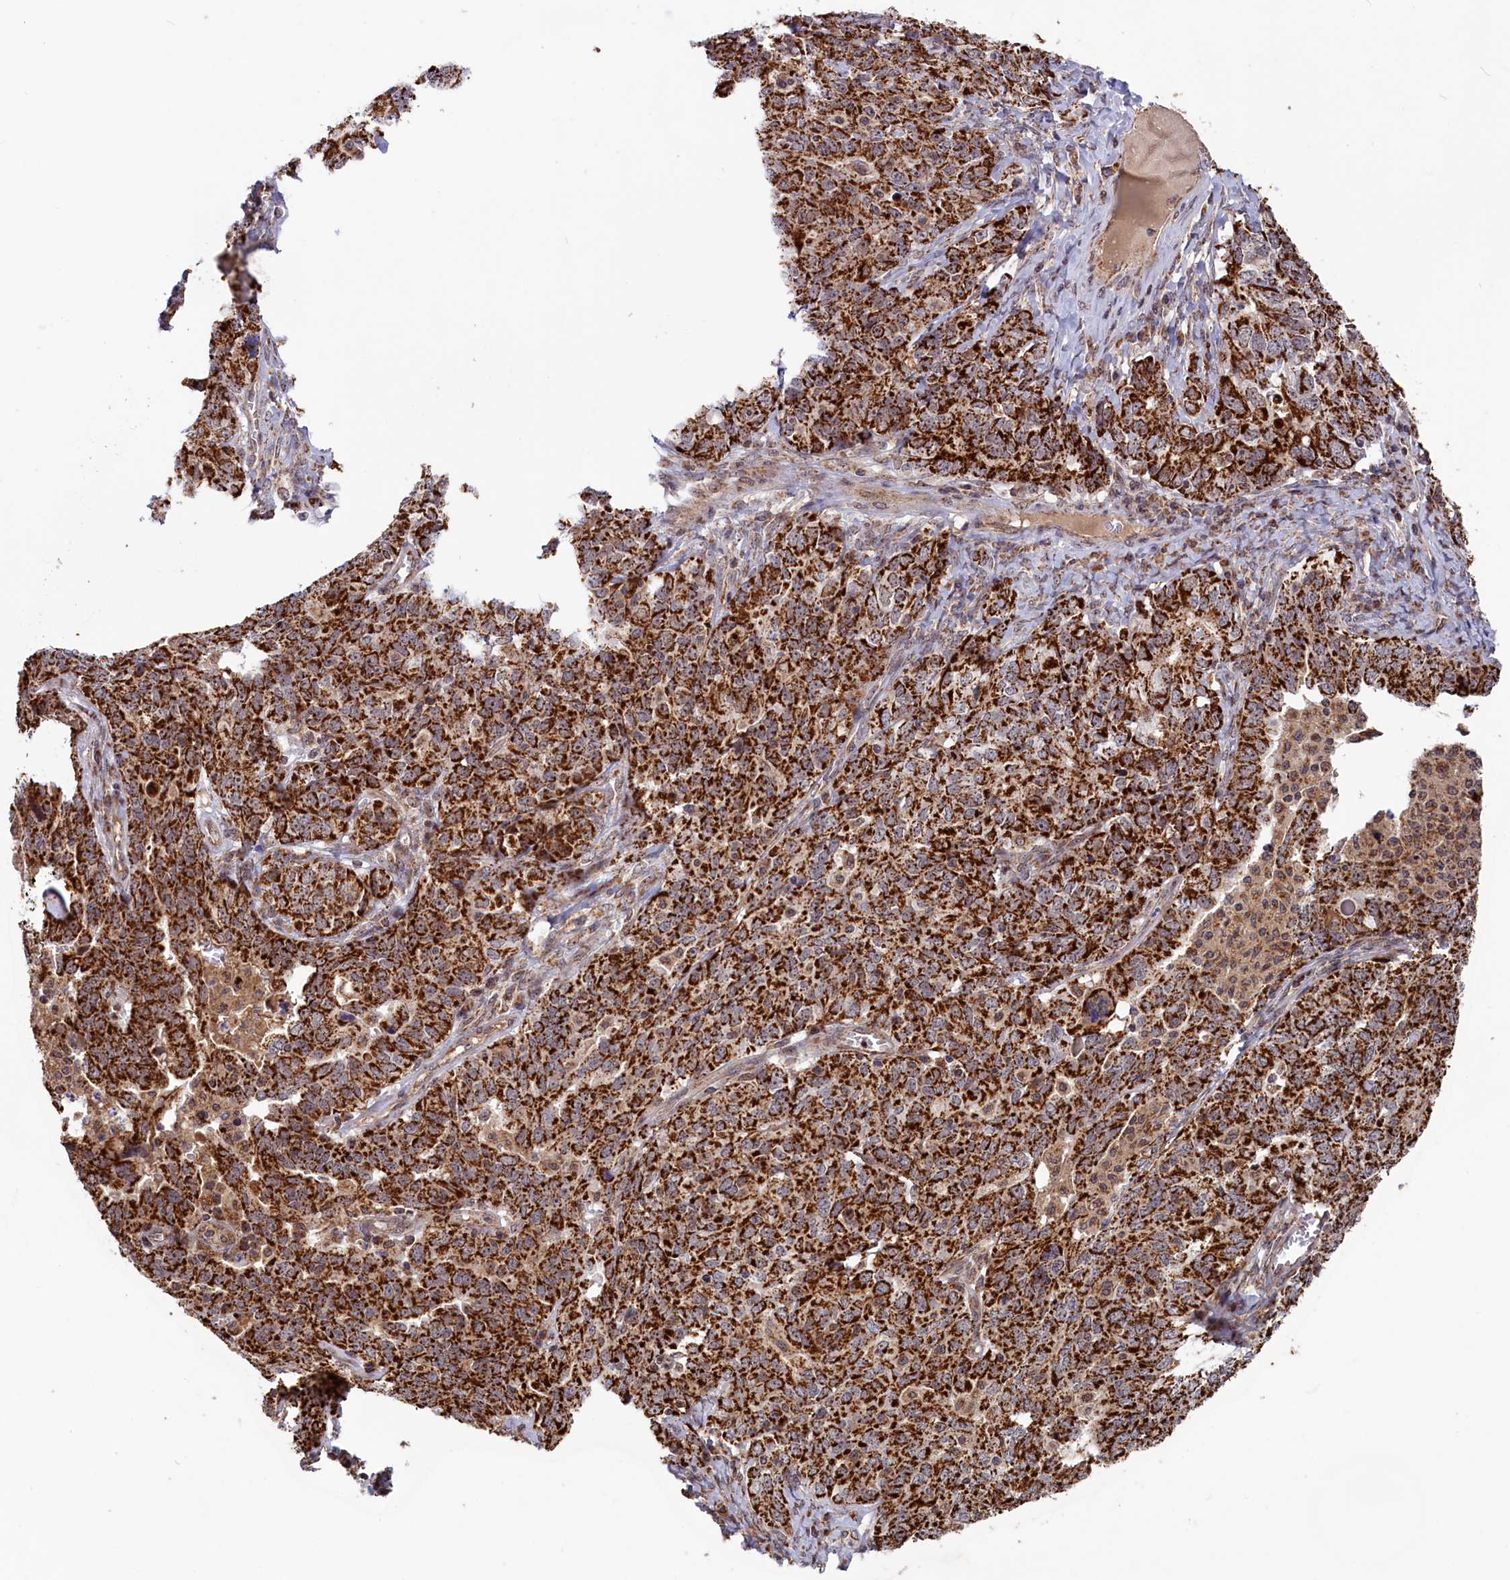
{"staining": {"intensity": "strong", "quantity": ">75%", "location": "cytoplasmic/membranous"}, "tissue": "ovarian cancer", "cell_type": "Tumor cells", "image_type": "cancer", "snomed": [{"axis": "morphology", "description": "Carcinoma, endometroid"}, {"axis": "topography", "description": "Ovary"}], "caption": "Immunohistochemical staining of human ovarian cancer (endometroid carcinoma) reveals high levels of strong cytoplasmic/membranous staining in approximately >75% of tumor cells.", "gene": "DUS3L", "patient": {"sex": "female", "age": 62}}